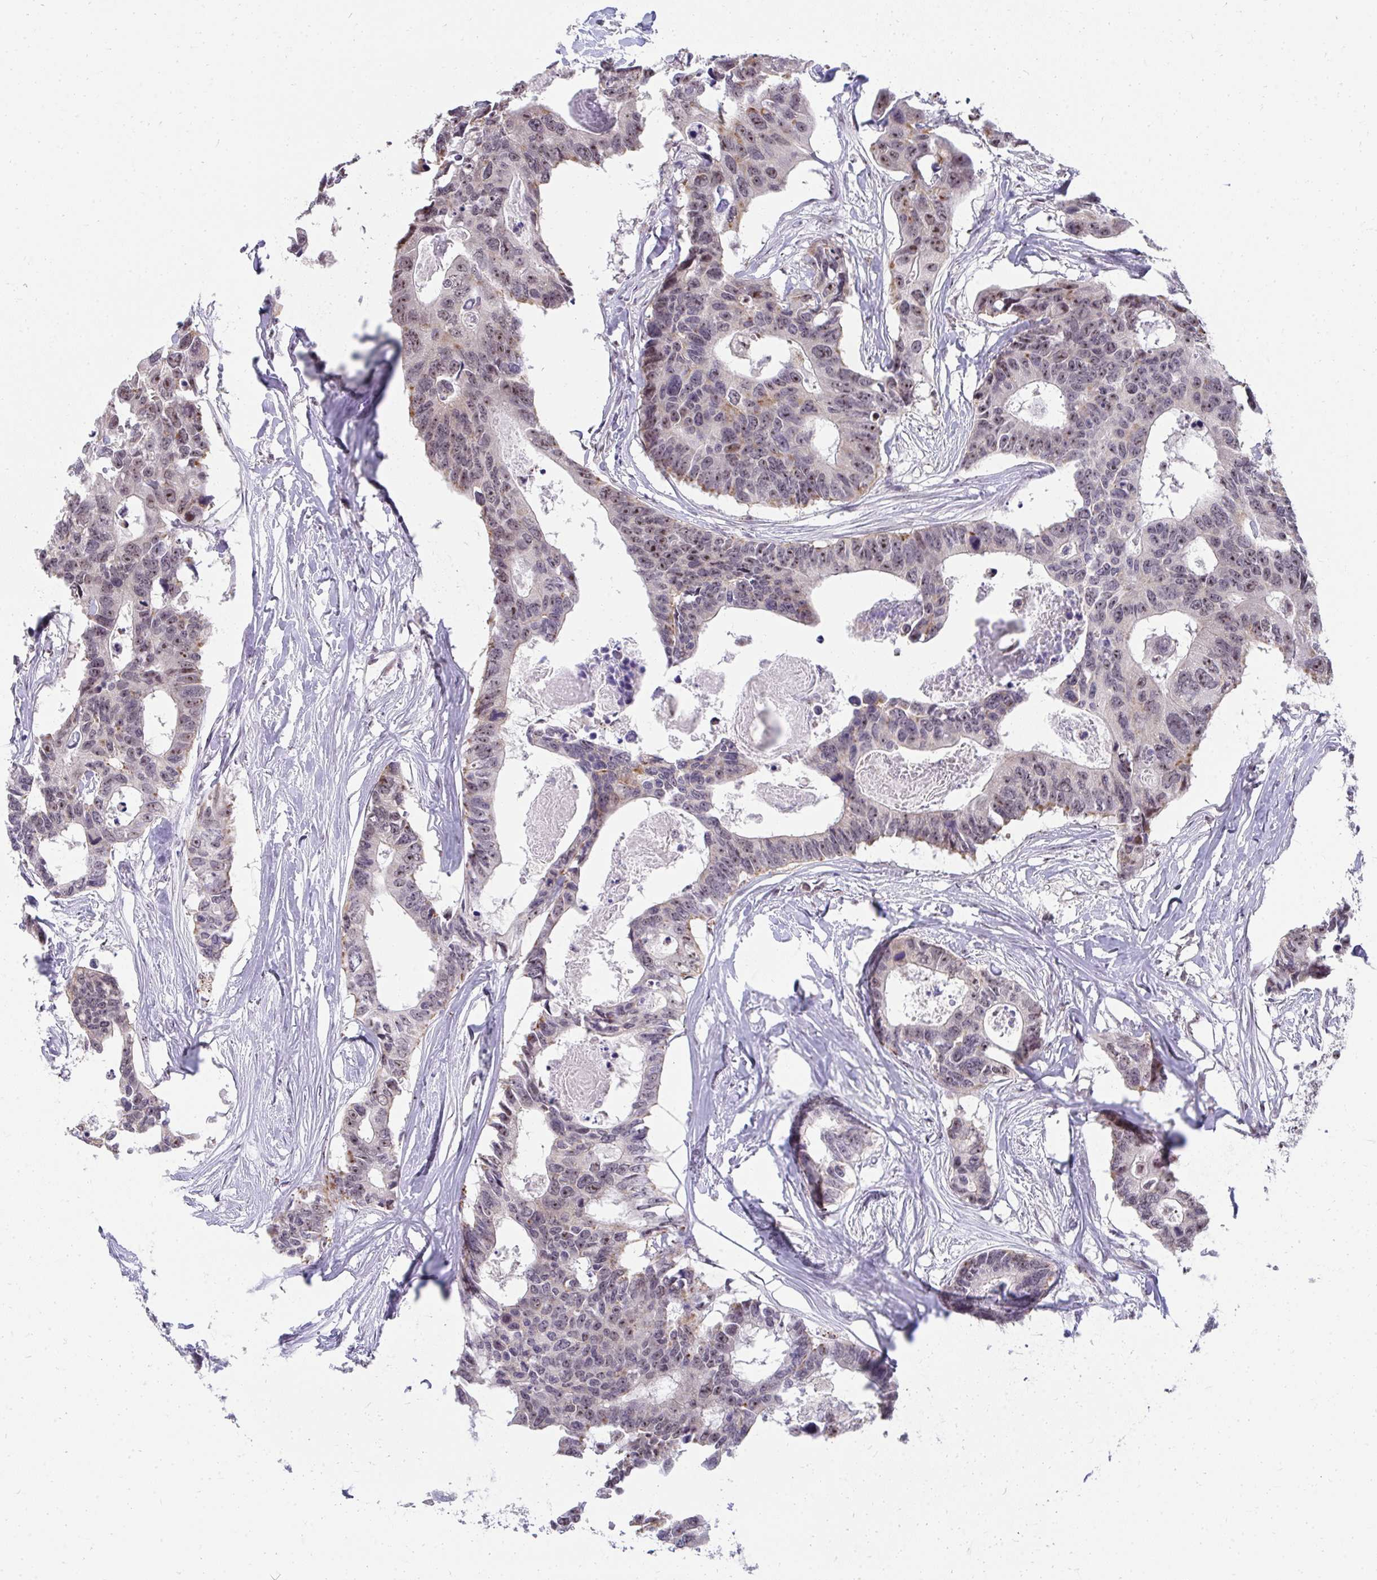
{"staining": {"intensity": "strong", "quantity": "25%-75%", "location": "nuclear"}, "tissue": "colorectal cancer", "cell_type": "Tumor cells", "image_type": "cancer", "snomed": [{"axis": "morphology", "description": "Adenocarcinoma, NOS"}, {"axis": "topography", "description": "Rectum"}], "caption": "Immunohistochemistry (IHC) staining of colorectal adenocarcinoma, which demonstrates high levels of strong nuclear positivity in about 25%-75% of tumor cells indicating strong nuclear protein expression. The staining was performed using DAB (brown) for protein detection and nuclei were counterstained in hematoxylin (blue).", "gene": "HIRA", "patient": {"sex": "male", "age": 57}}